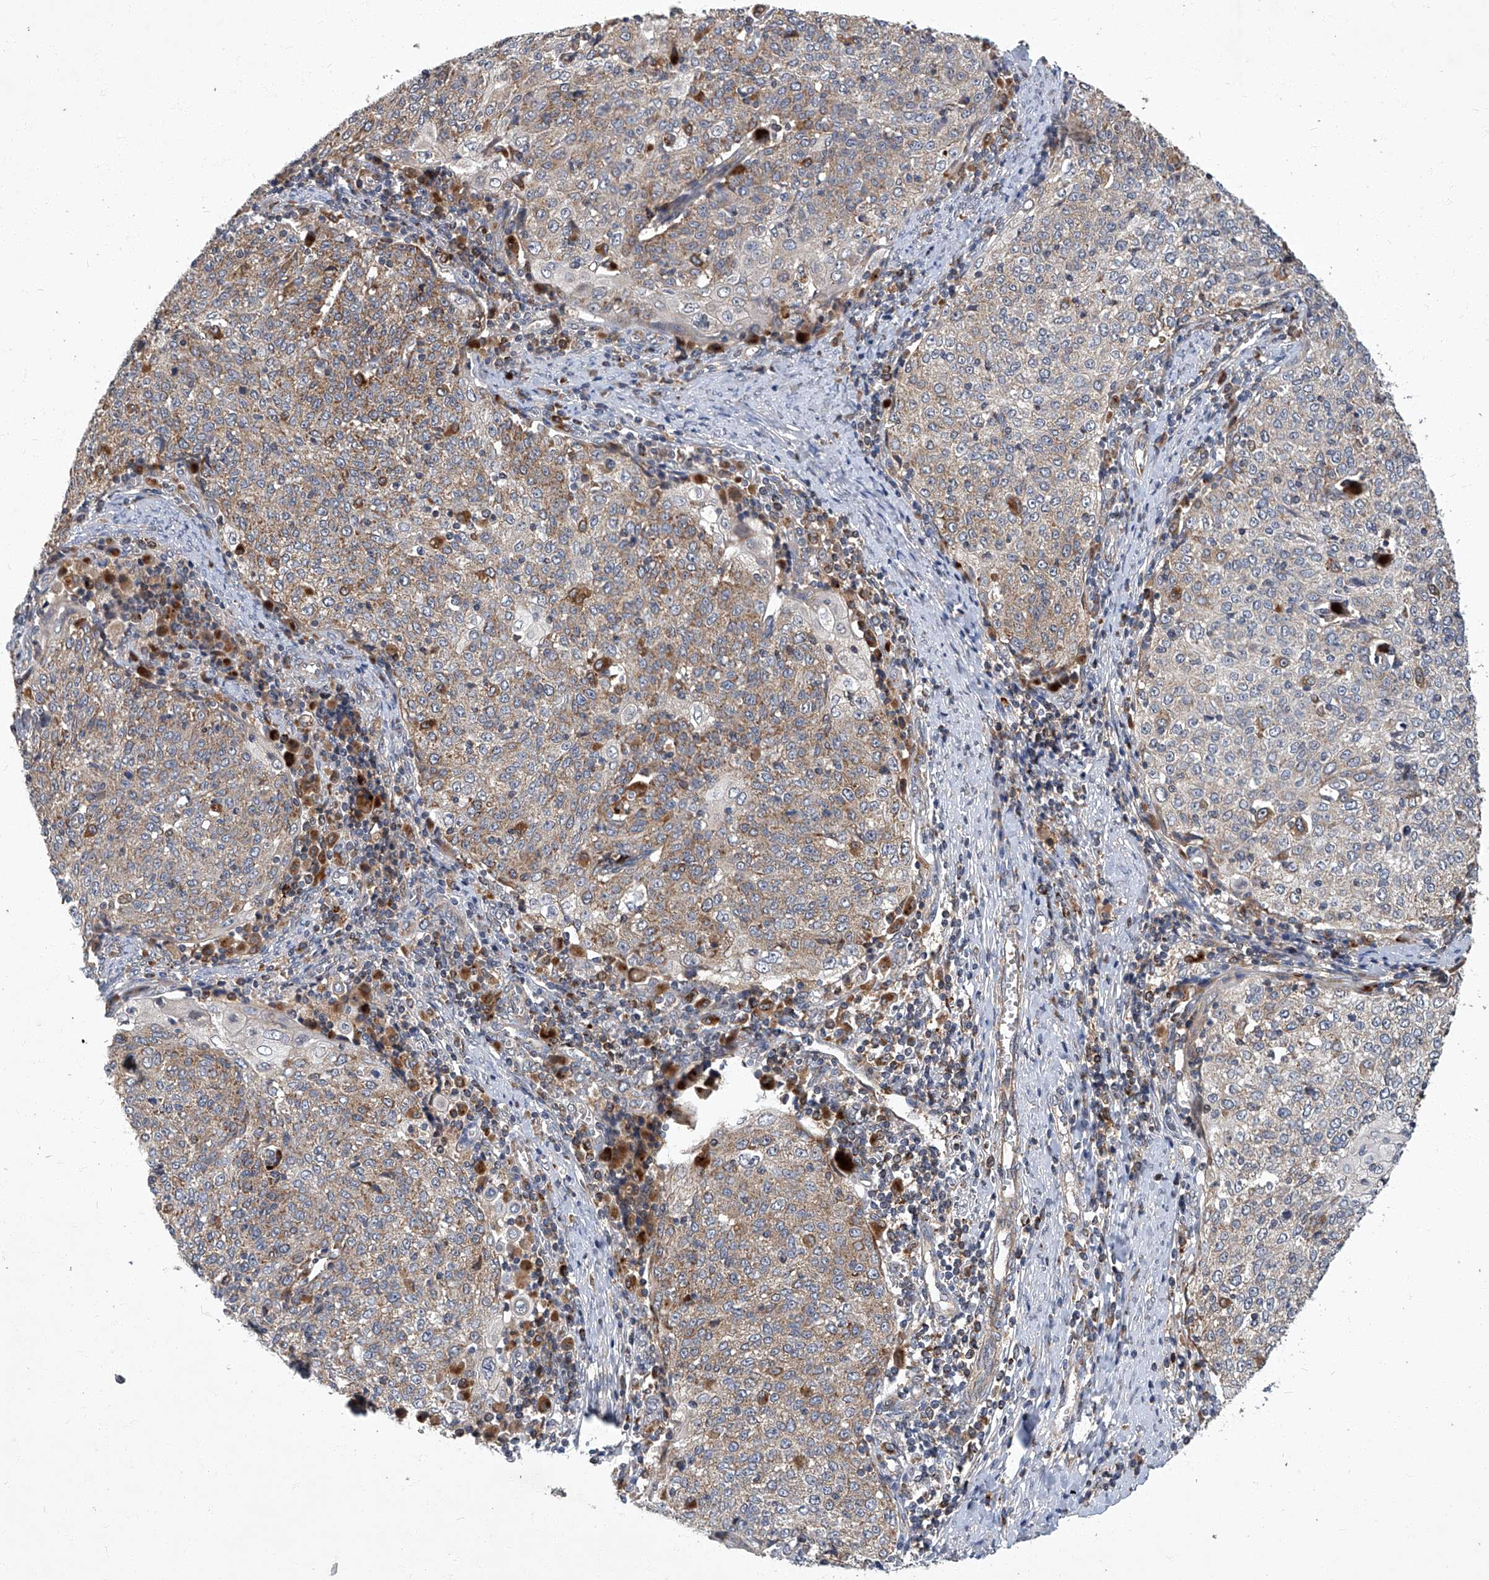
{"staining": {"intensity": "weak", "quantity": "25%-75%", "location": "cytoplasmic/membranous"}, "tissue": "cervical cancer", "cell_type": "Tumor cells", "image_type": "cancer", "snomed": [{"axis": "morphology", "description": "Squamous cell carcinoma, NOS"}, {"axis": "topography", "description": "Cervix"}], "caption": "Human cervical squamous cell carcinoma stained for a protein (brown) reveals weak cytoplasmic/membranous positive expression in about 25%-75% of tumor cells.", "gene": "TNFRSF13B", "patient": {"sex": "female", "age": 48}}